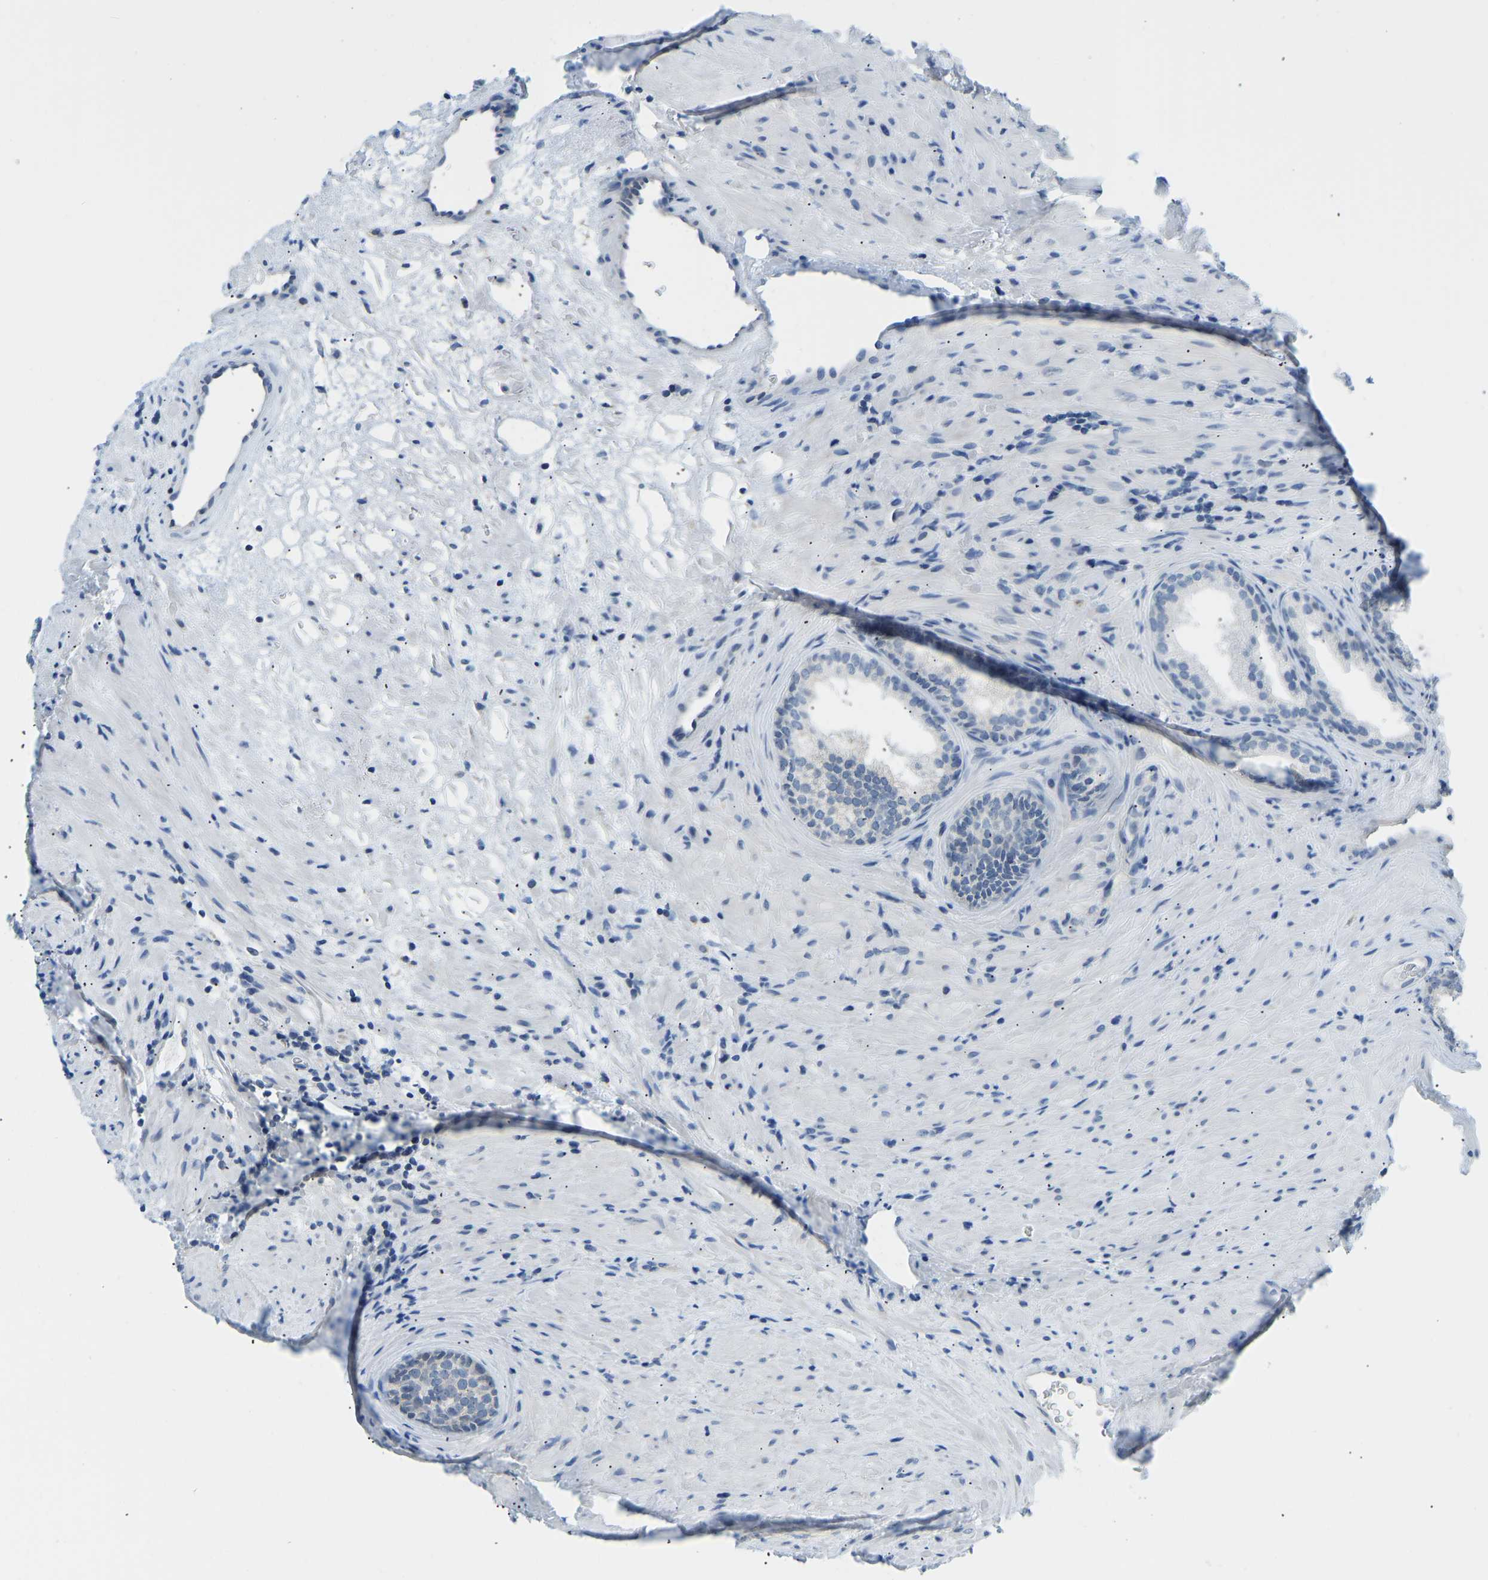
{"staining": {"intensity": "weak", "quantity": "<25%", "location": "cytoplasmic/membranous"}, "tissue": "prostate", "cell_type": "Glandular cells", "image_type": "normal", "snomed": [{"axis": "morphology", "description": "Normal tissue, NOS"}, {"axis": "topography", "description": "Prostate"}], "caption": "This is a micrograph of IHC staining of benign prostate, which shows no positivity in glandular cells. Nuclei are stained in blue.", "gene": "VRK1", "patient": {"sex": "male", "age": 76}}